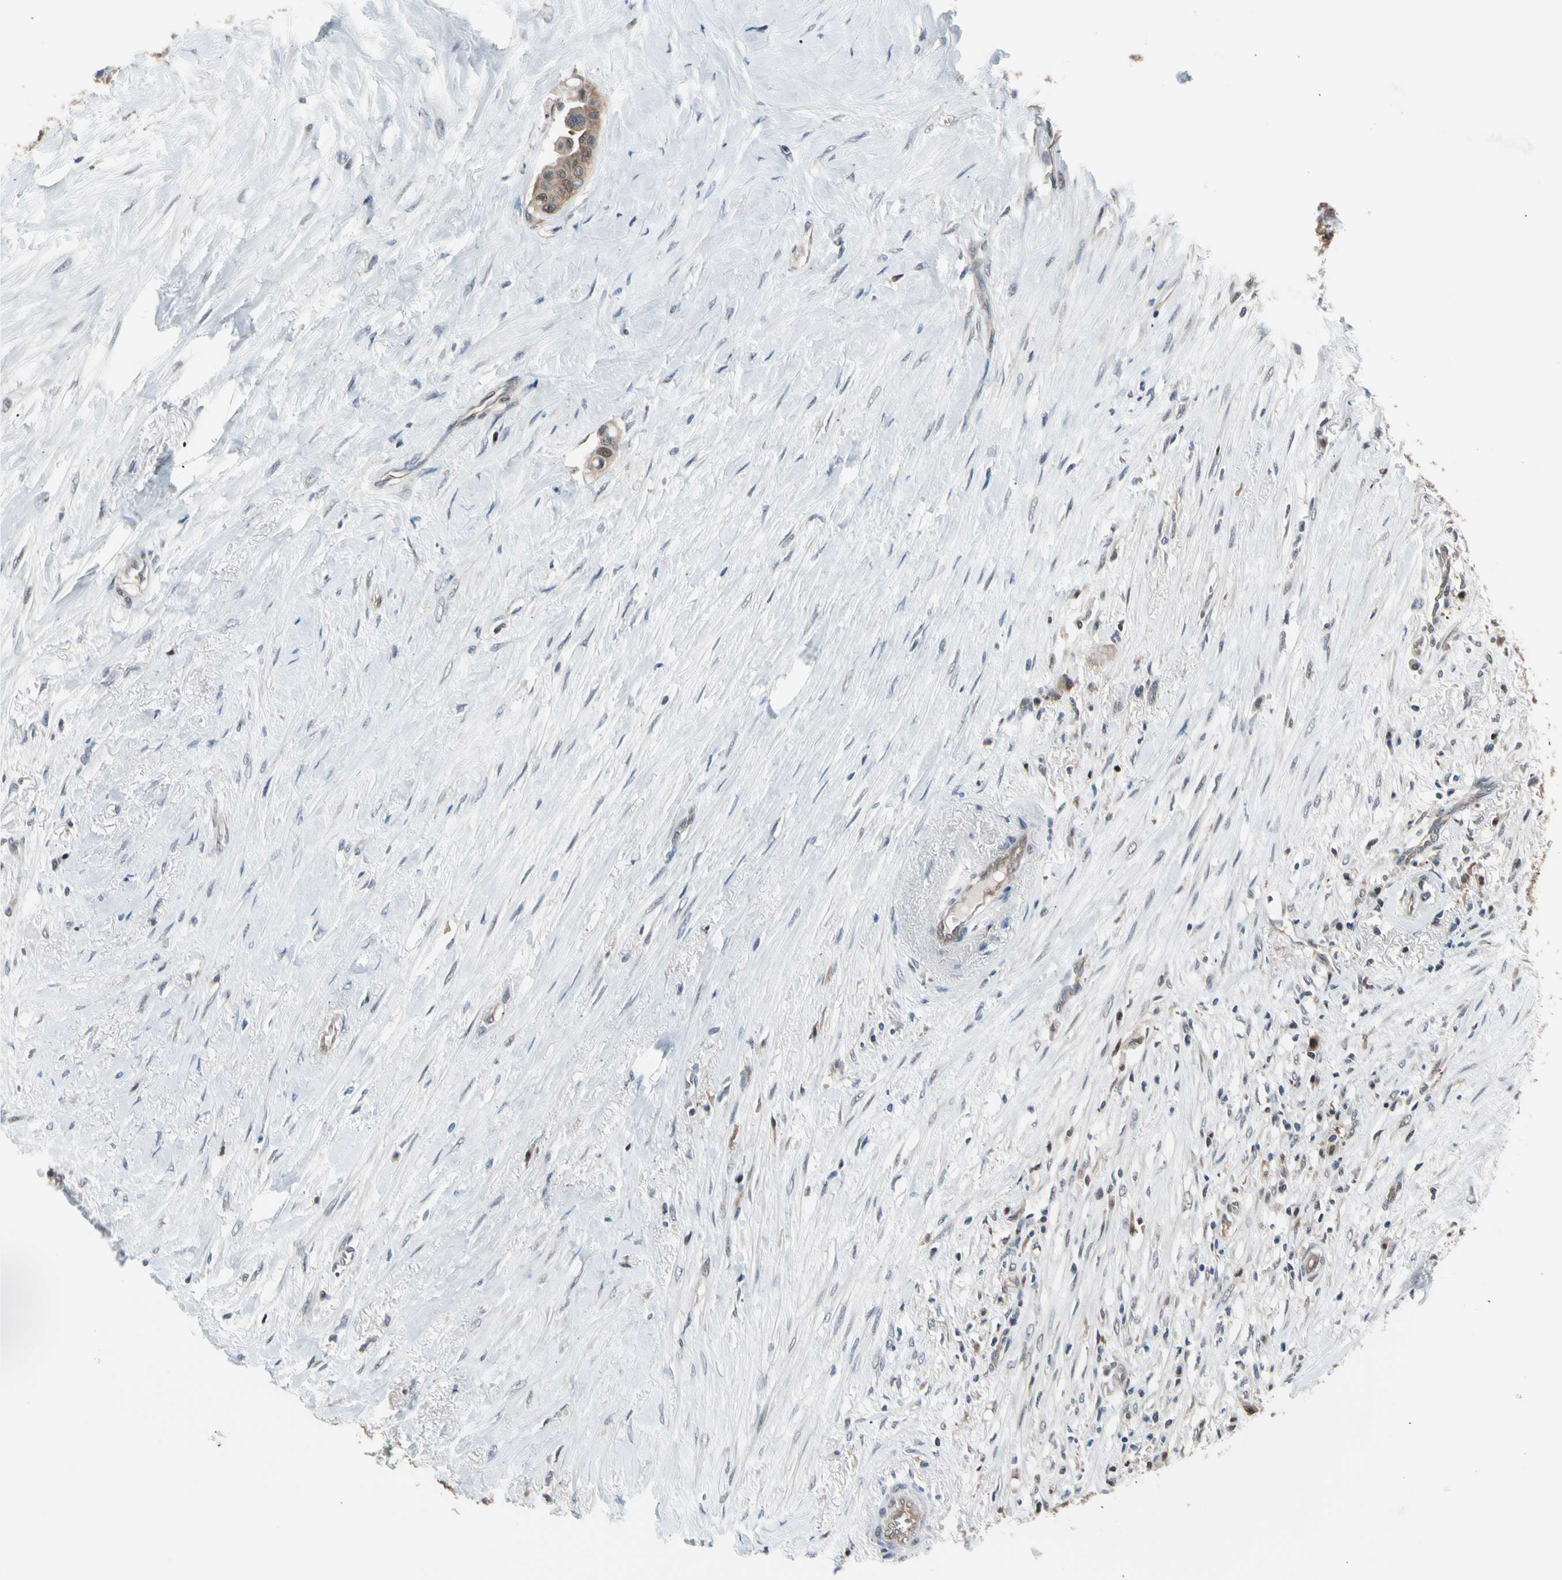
{"staining": {"intensity": "moderate", "quantity": ">75%", "location": "cytoplasmic/membranous,nuclear"}, "tissue": "colorectal cancer", "cell_type": "Tumor cells", "image_type": "cancer", "snomed": [{"axis": "morphology", "description": "Normal tissue, NOS"}, {"axis": "morphology", "description": "Adenocarcinoma, NOS"}, {"axis": "topography", "description": "Colon"}], "caption": "Protein analysis of colorectal cancer tissue exhibits moderate cytoplasmic/membranous and nuclear positivity in about >75% of tumor cells.", "gene": "PSMA2", "patient": {"sex": "male", "age": 82}}